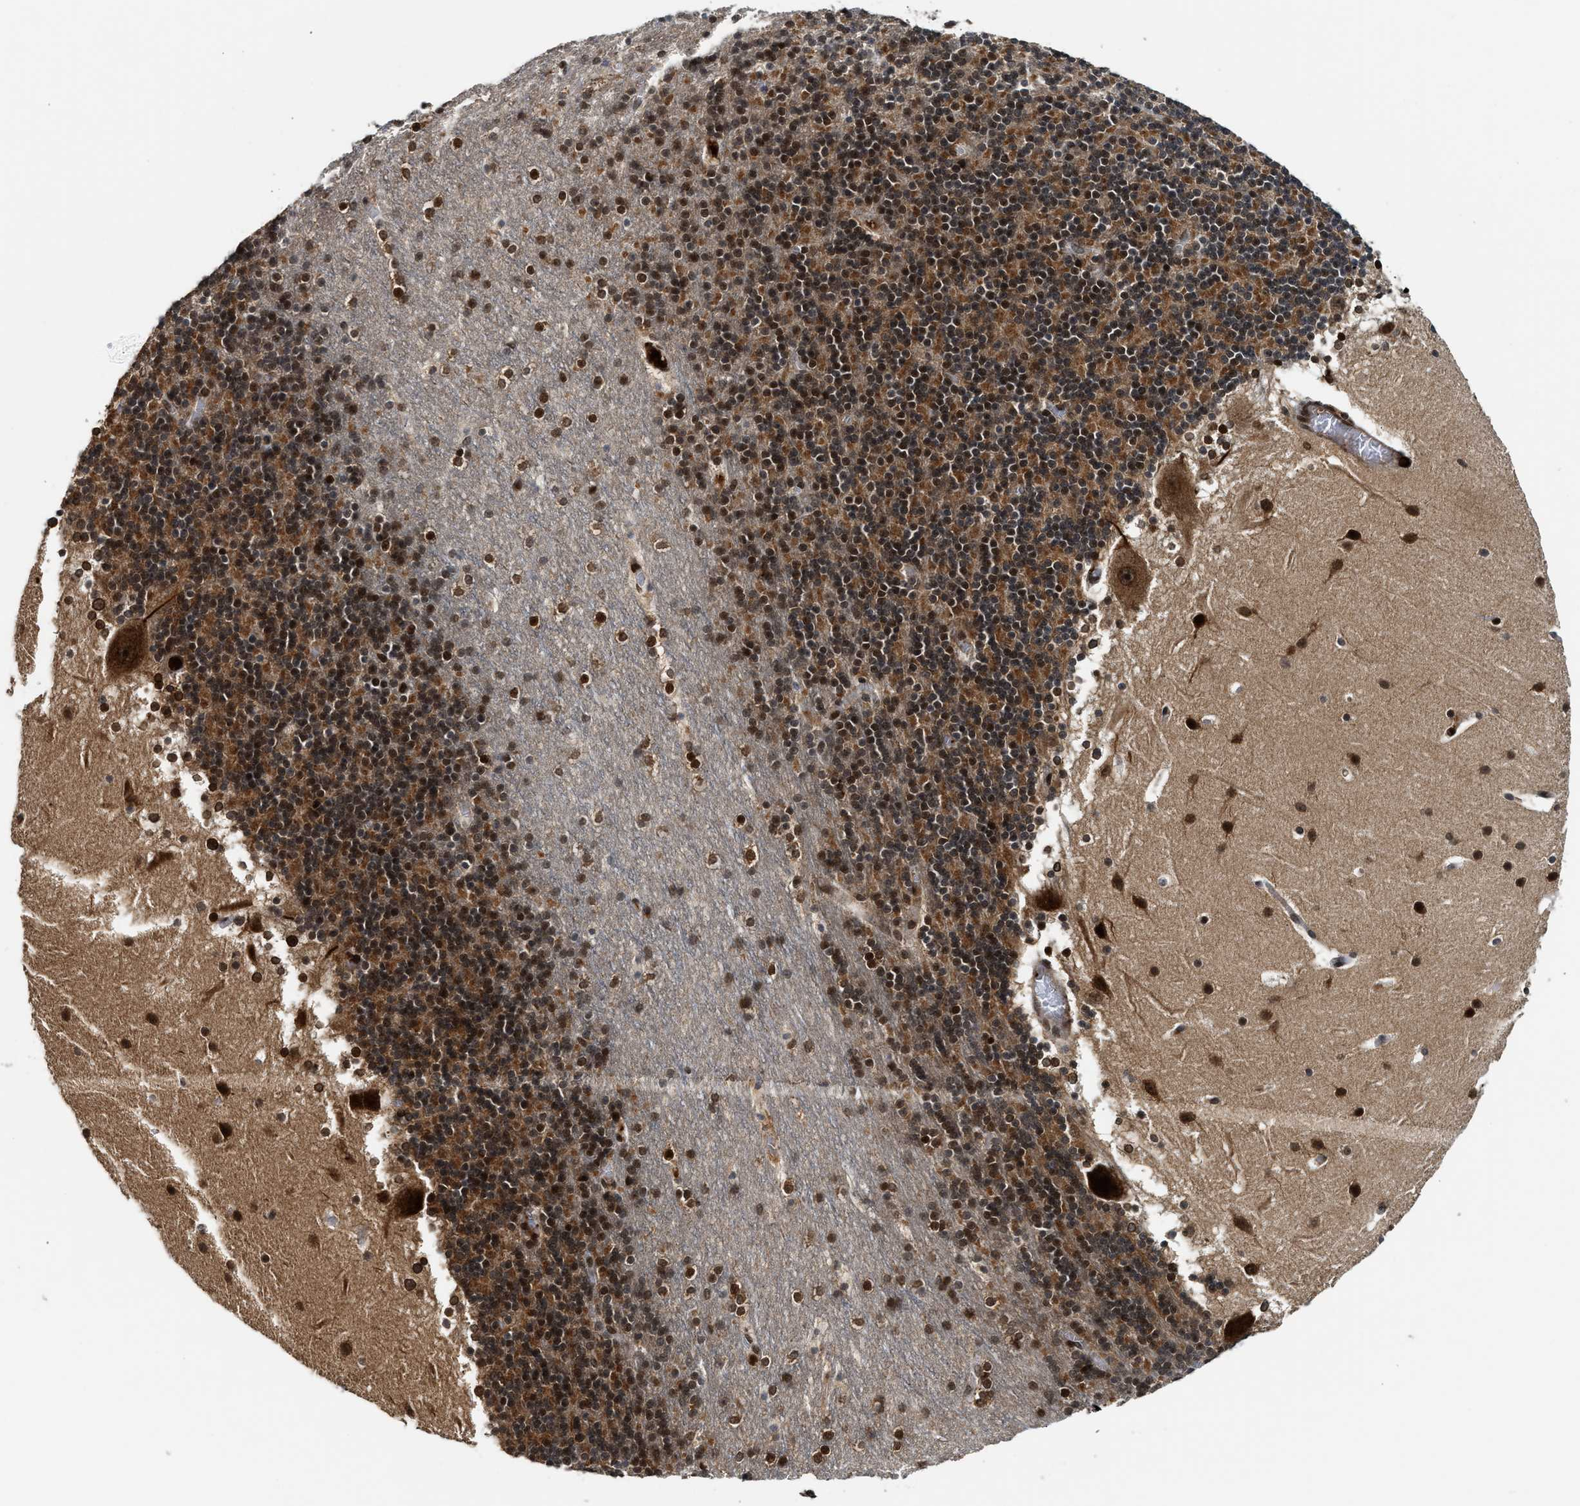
{"staining": {"intensity": "strong", "quantity": ">75%", "location": "cytoplasmic/membranous,nuclear"}, "tissue": "cerebellum", "cell_type": "Cells in granular layer", "image_type": "normal", "snomed": [{"axis": "morphology", "description": "Normal tissue, NOS"}, {"axis": "topography", "description": "Cerebellum"}], "caption": "Immunohistochemical staining of benign cerebellum shows strong cytoplasmic/membranous,nuclear protein positivity in approximately >75% of cells in granular layer. (IHC, brightfield microscopy, high magnification).", "gene": "MDM2", "patient": {"sex": "male", "age": 45}}